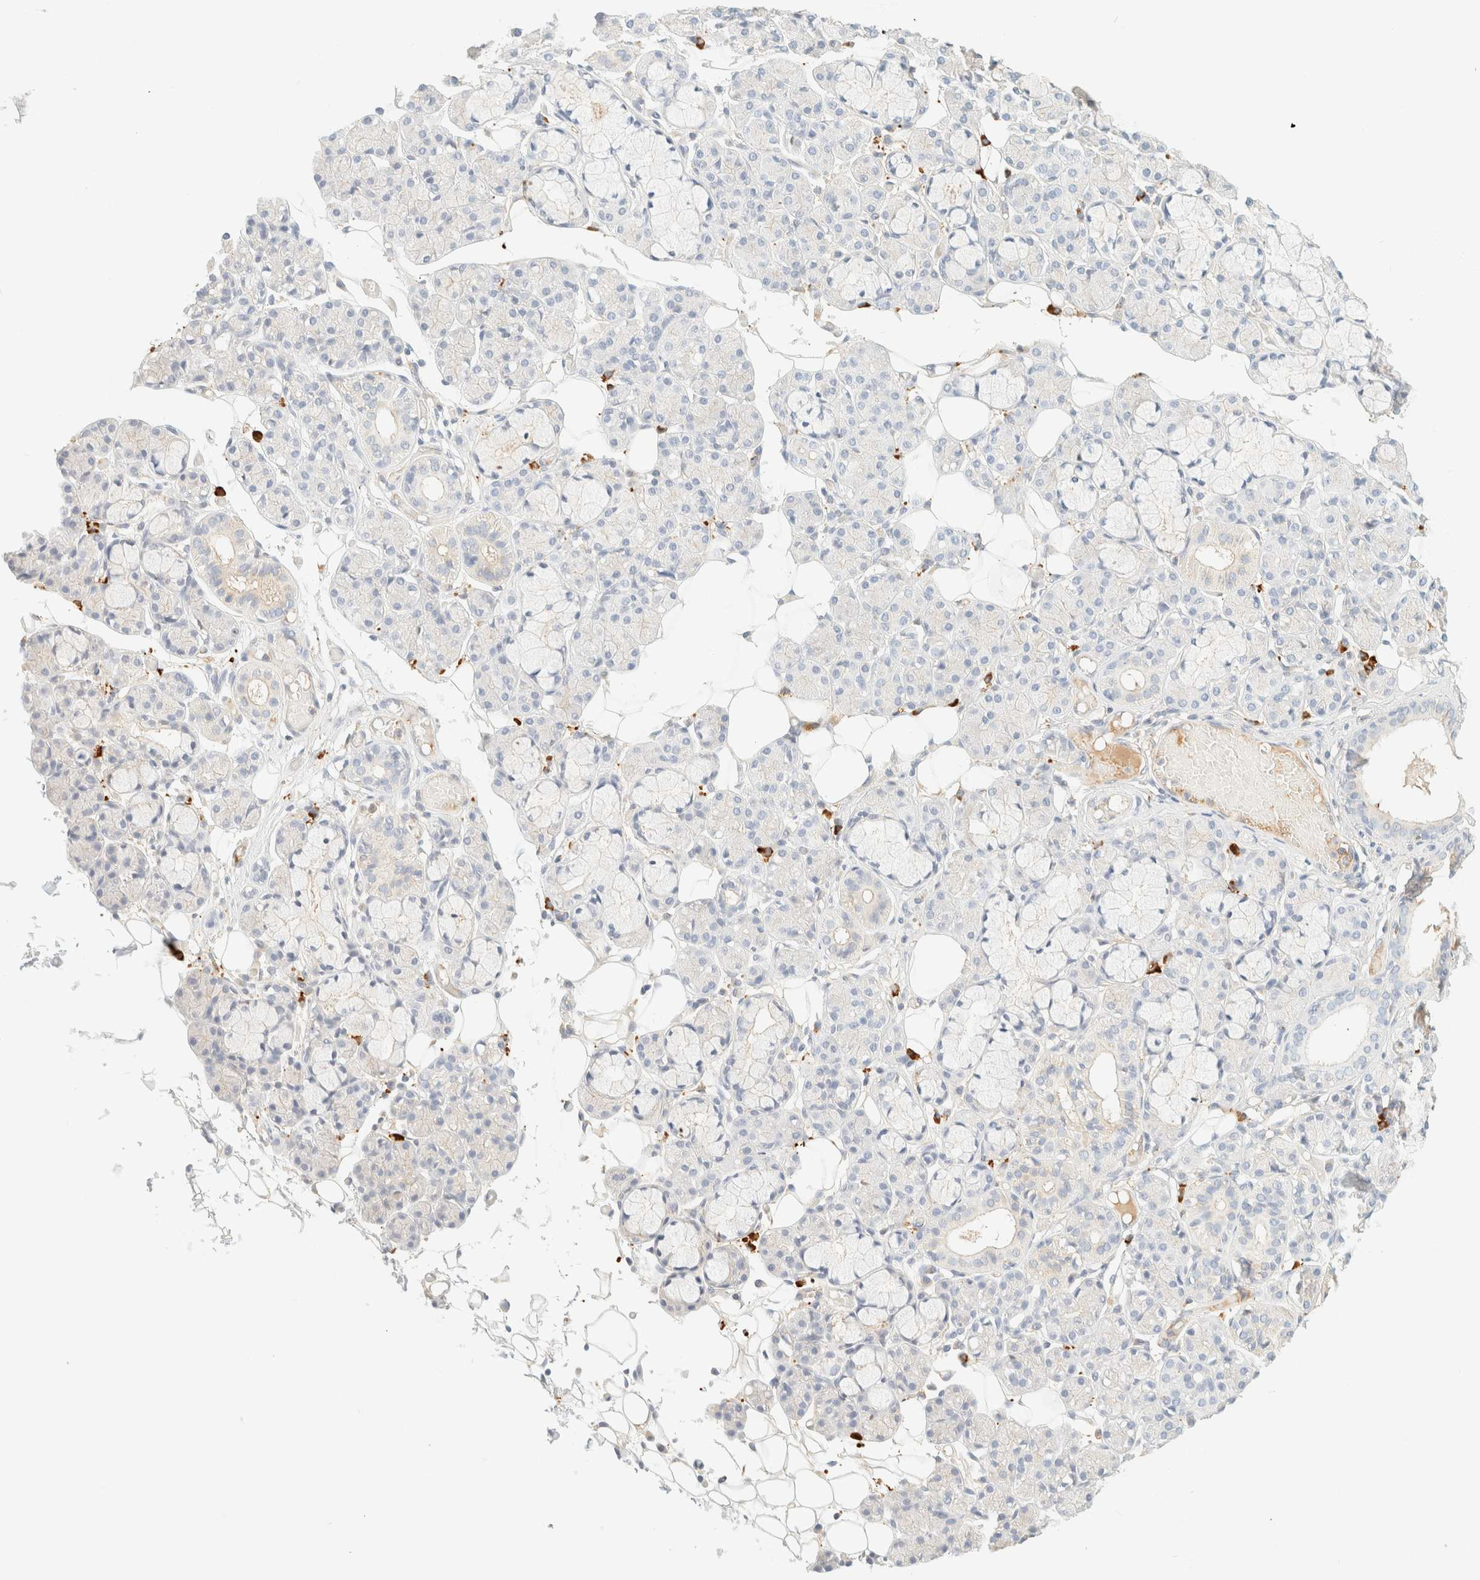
{"staining": {"intensity": "negative", "quantity": "none", "location": "none"}, "tissue": "salivary gland", "cell_type": "Glandular cells", "image_type": "normal", "snomed": [{"axis": "morphology", "description": "Normal tissue, NOS"}, {"axis": "topography", "description": "Salivary gland"}], "caption": "This photomicrograph is of normal salivary gland stained with immunohistochemistry to label a protein in brown with the nuclei are counter-stained blue. There is no staining in glandular cells.", "gene": "FHOD1", "patient": {"sex": "male", "age": 63}}